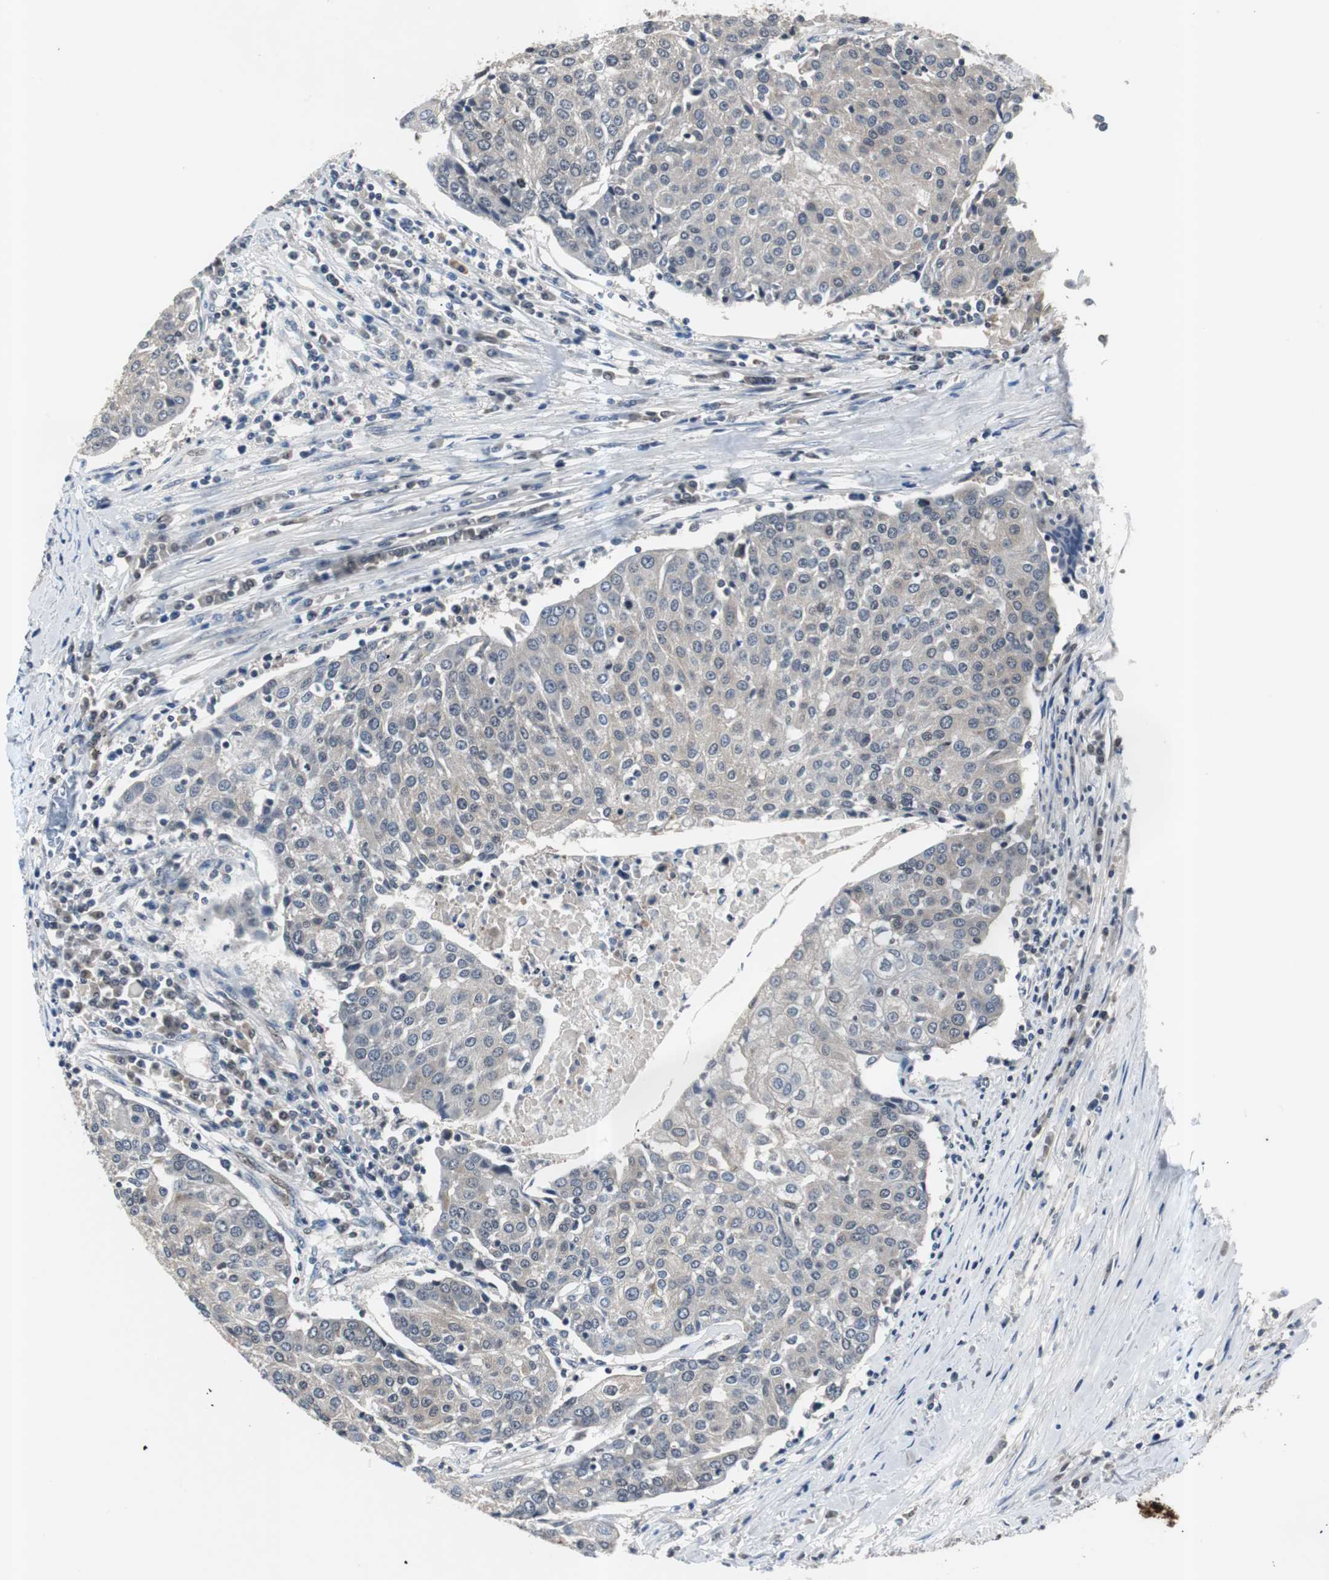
{"staining": {"intensity": "negative", "quantity": "none", "location": "none"}, "tissue": "urothelial cancer", "cell_type": "Tumor cells", "image_type": "cancer", "snomed": [{"axis": "morphology", "description": "Urothelial carcinoma, High grade"}, {"axis": "topography", "description": "Urinary bladder"}], "caption": "This photomicrograph is of urothelial cancer stained with immunohistochemistry to label a protein in brown with the nuclei are counter-stained blue. There is no positivity in tumor cells.", "gene": "SMAD1", "patient": {"sex": "female", "age": 85}}